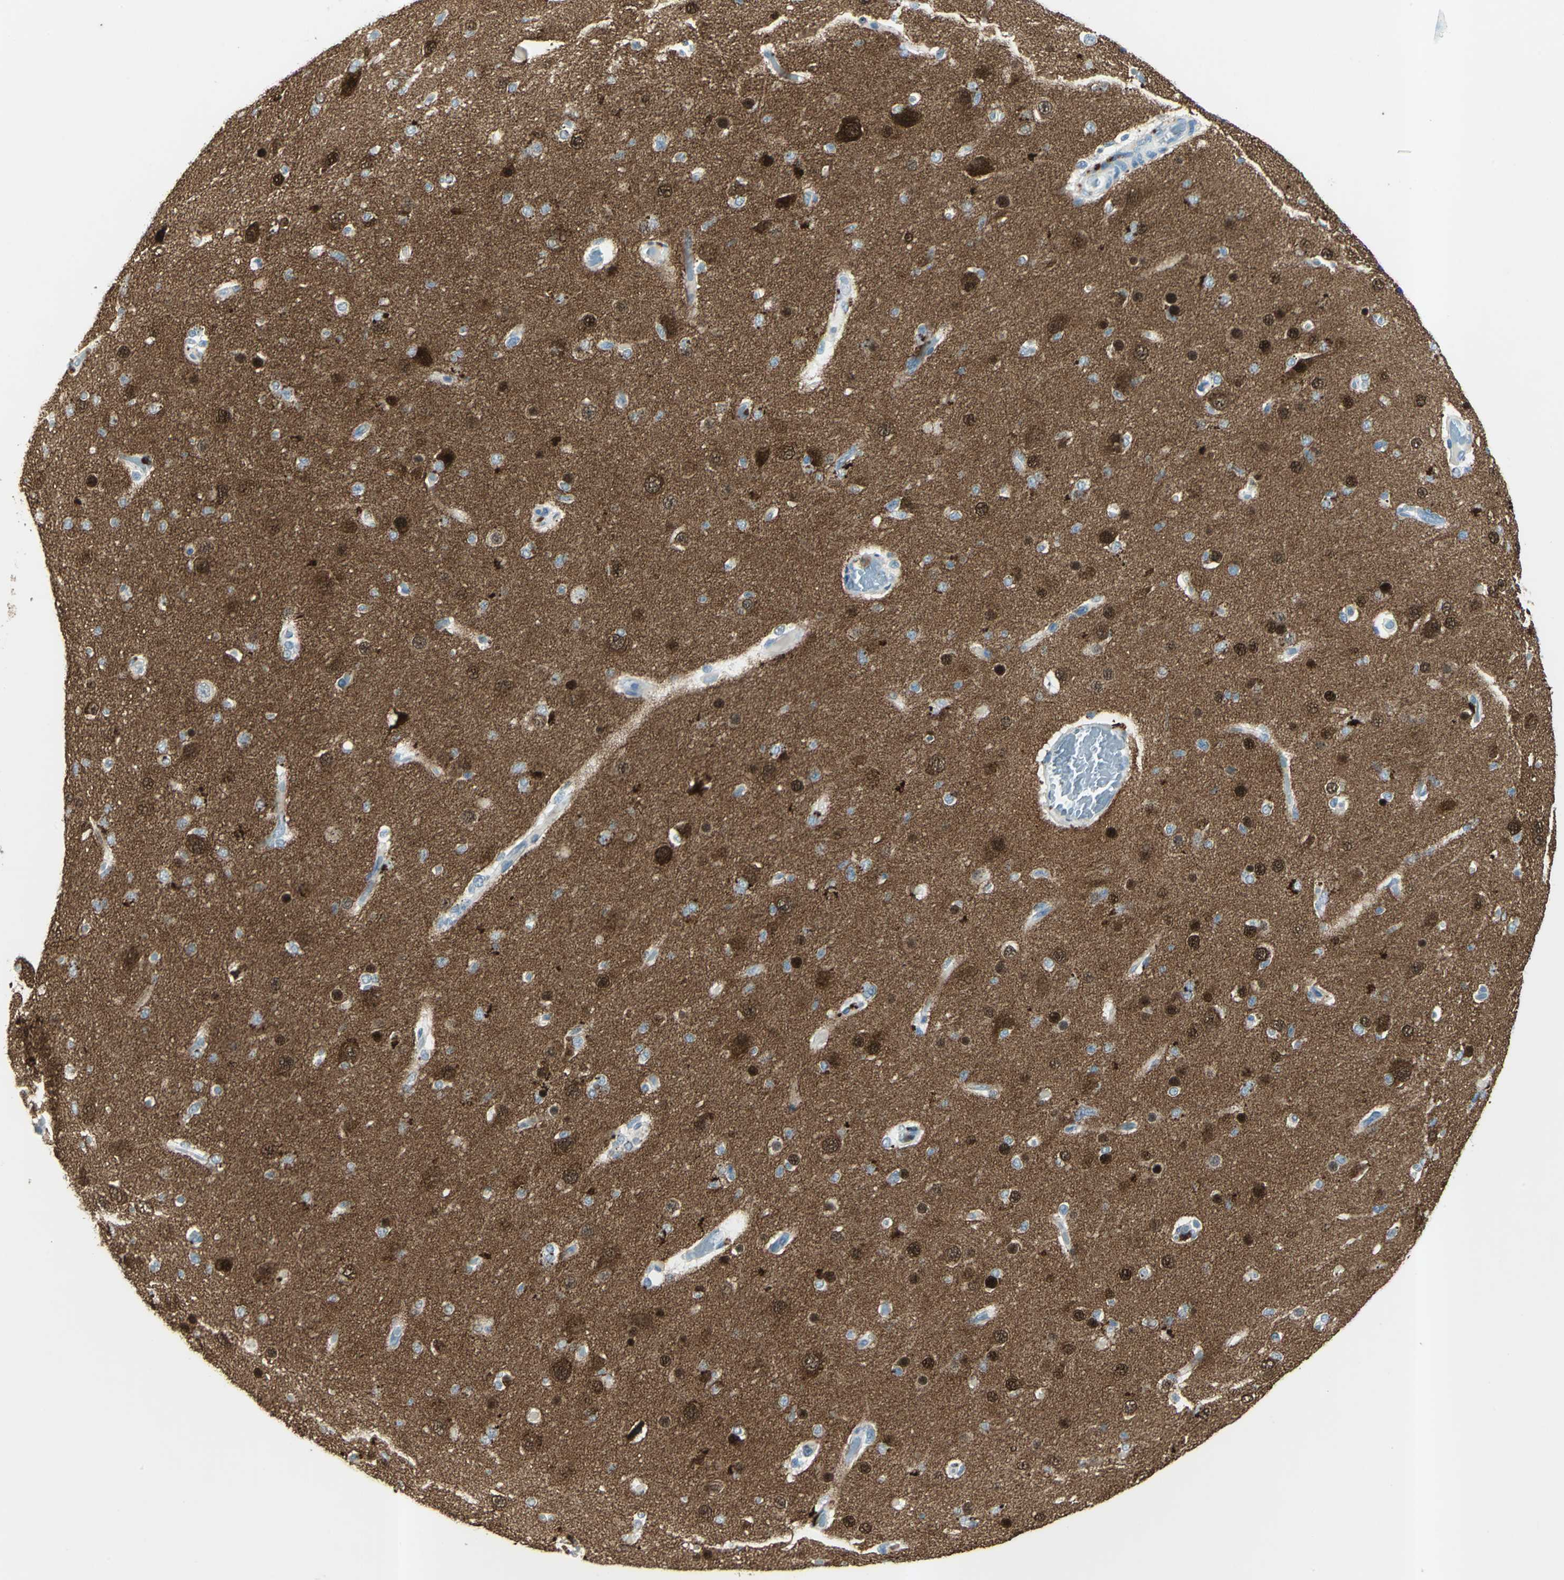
{"staining": {"intensity": "strong", "quantity": "25%-75%", "location": "nuclear"}, "tissue": "glioma", "cell_type": "Tumor cells", "image_type": "cancer", "snomed": [{"axis": "morphology", "description": "Glioma, malignant, High grade"}, {"axis": "topography", "description": "Brain"}], "caption": "Protein analysis of glioma tissue displays strong nuclear positivity in about 25%-75% of tumor cells. Immunohistochemistry stains the protein in brown and the nuclei are stained blue.", "gene": "CAMK2B", "patient": {"sex": "male", "age": 33}}